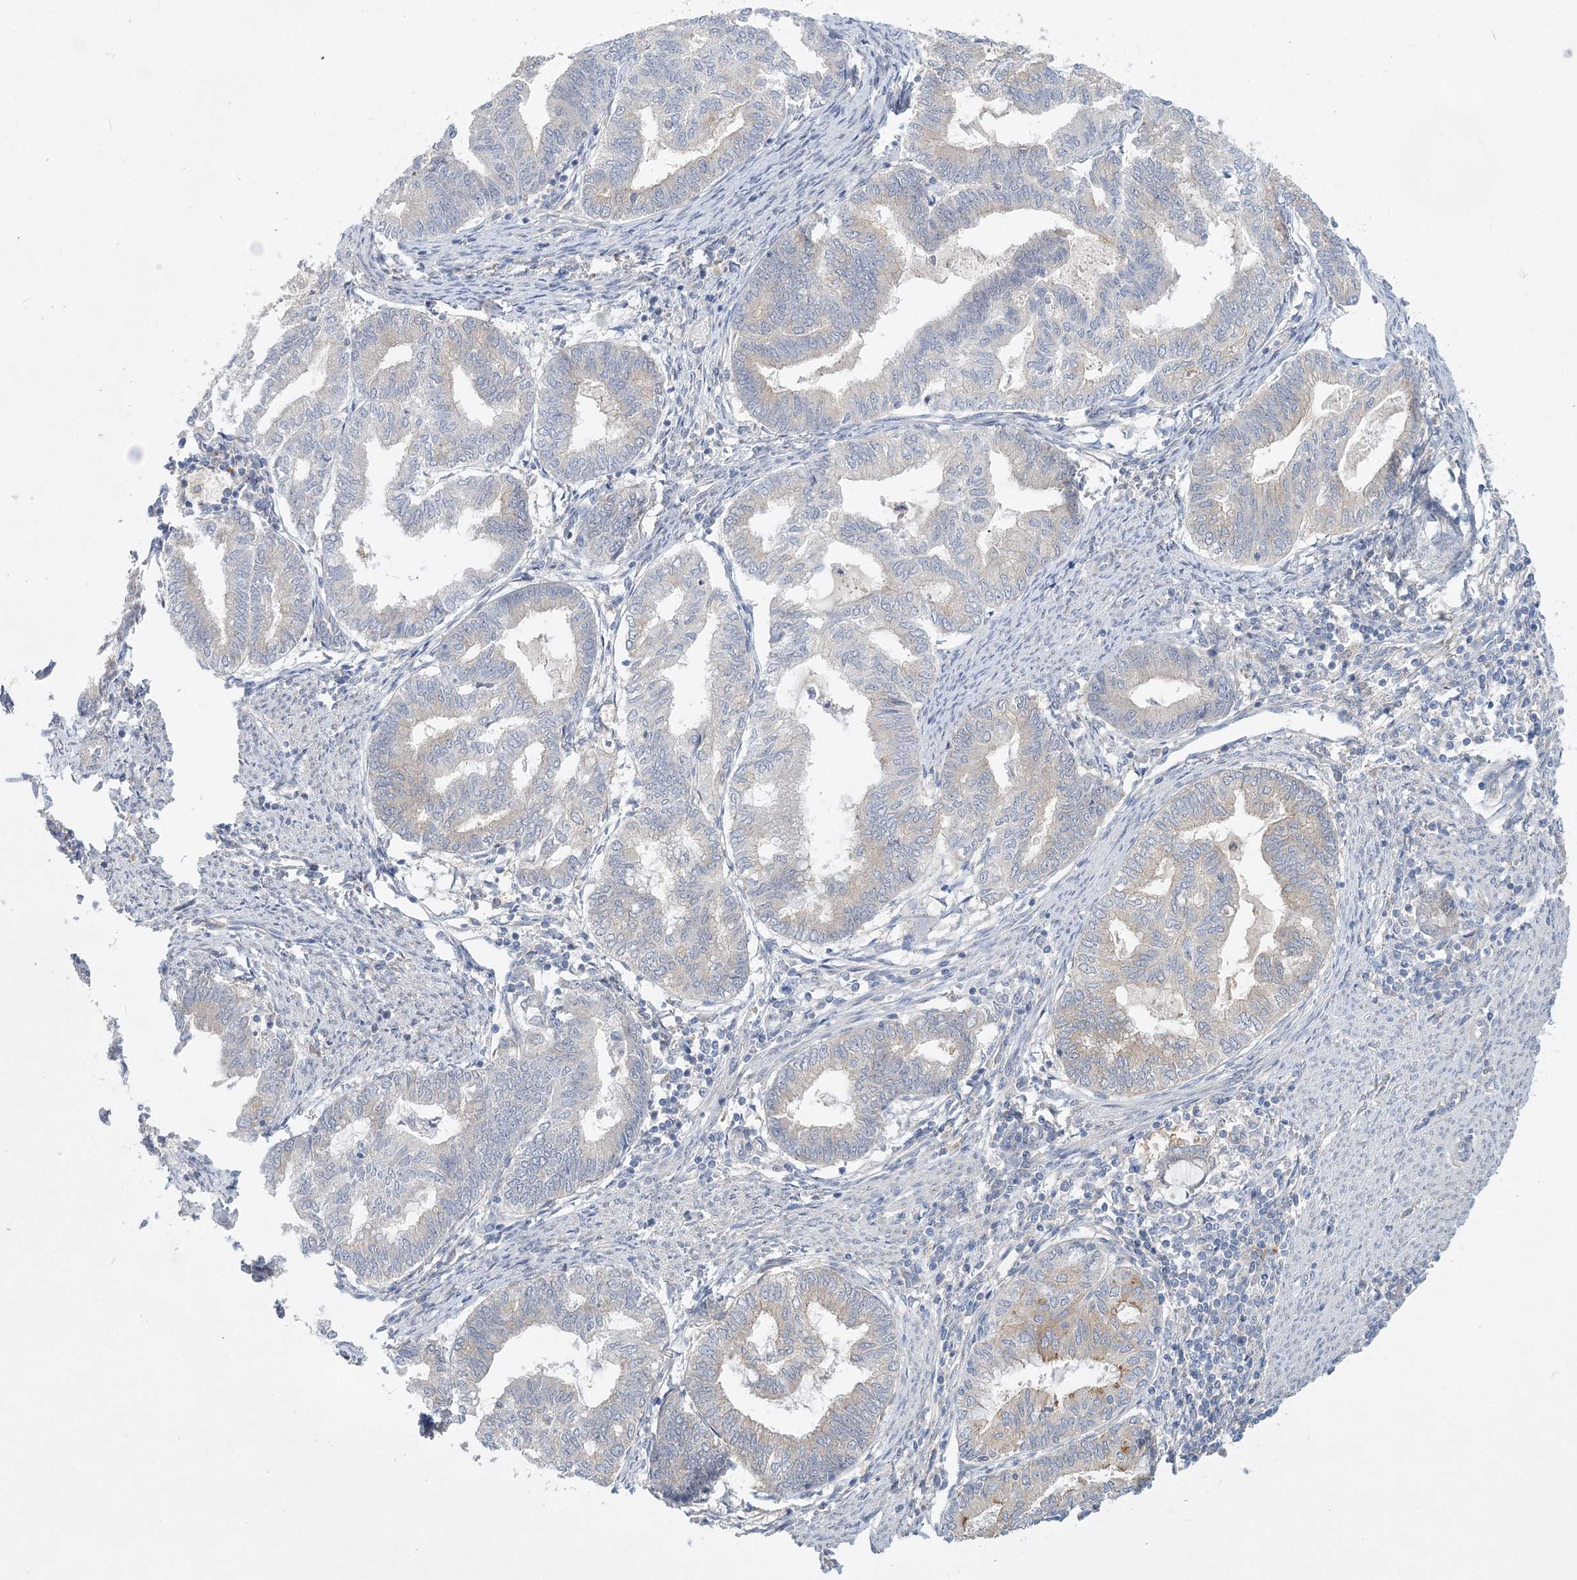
{"staining": {"intensity": "negative", "quantity": "none", "location": "none"}, "tissue": "endometrial cancer", "cell_type": "Tumor cells", "image_type": "cancer", "snomed": [{"axis": "morphology", "description": "Adenocarcinoma, NOS"}, {"axis": "topography", "description": "Endometrium"}], "caption": "High magnification brightfield microscopy of endometrial cancer stained with DAB (3,3'-diaminobenzidine) (brown) and counterstained with hematoxylin (blue): tumor cells show no significant expression. (DAB immunohistochemistry (IHC), high magnification).", "gene": "ANKRD35", "patient": {"sex": "female", "age": 79}}